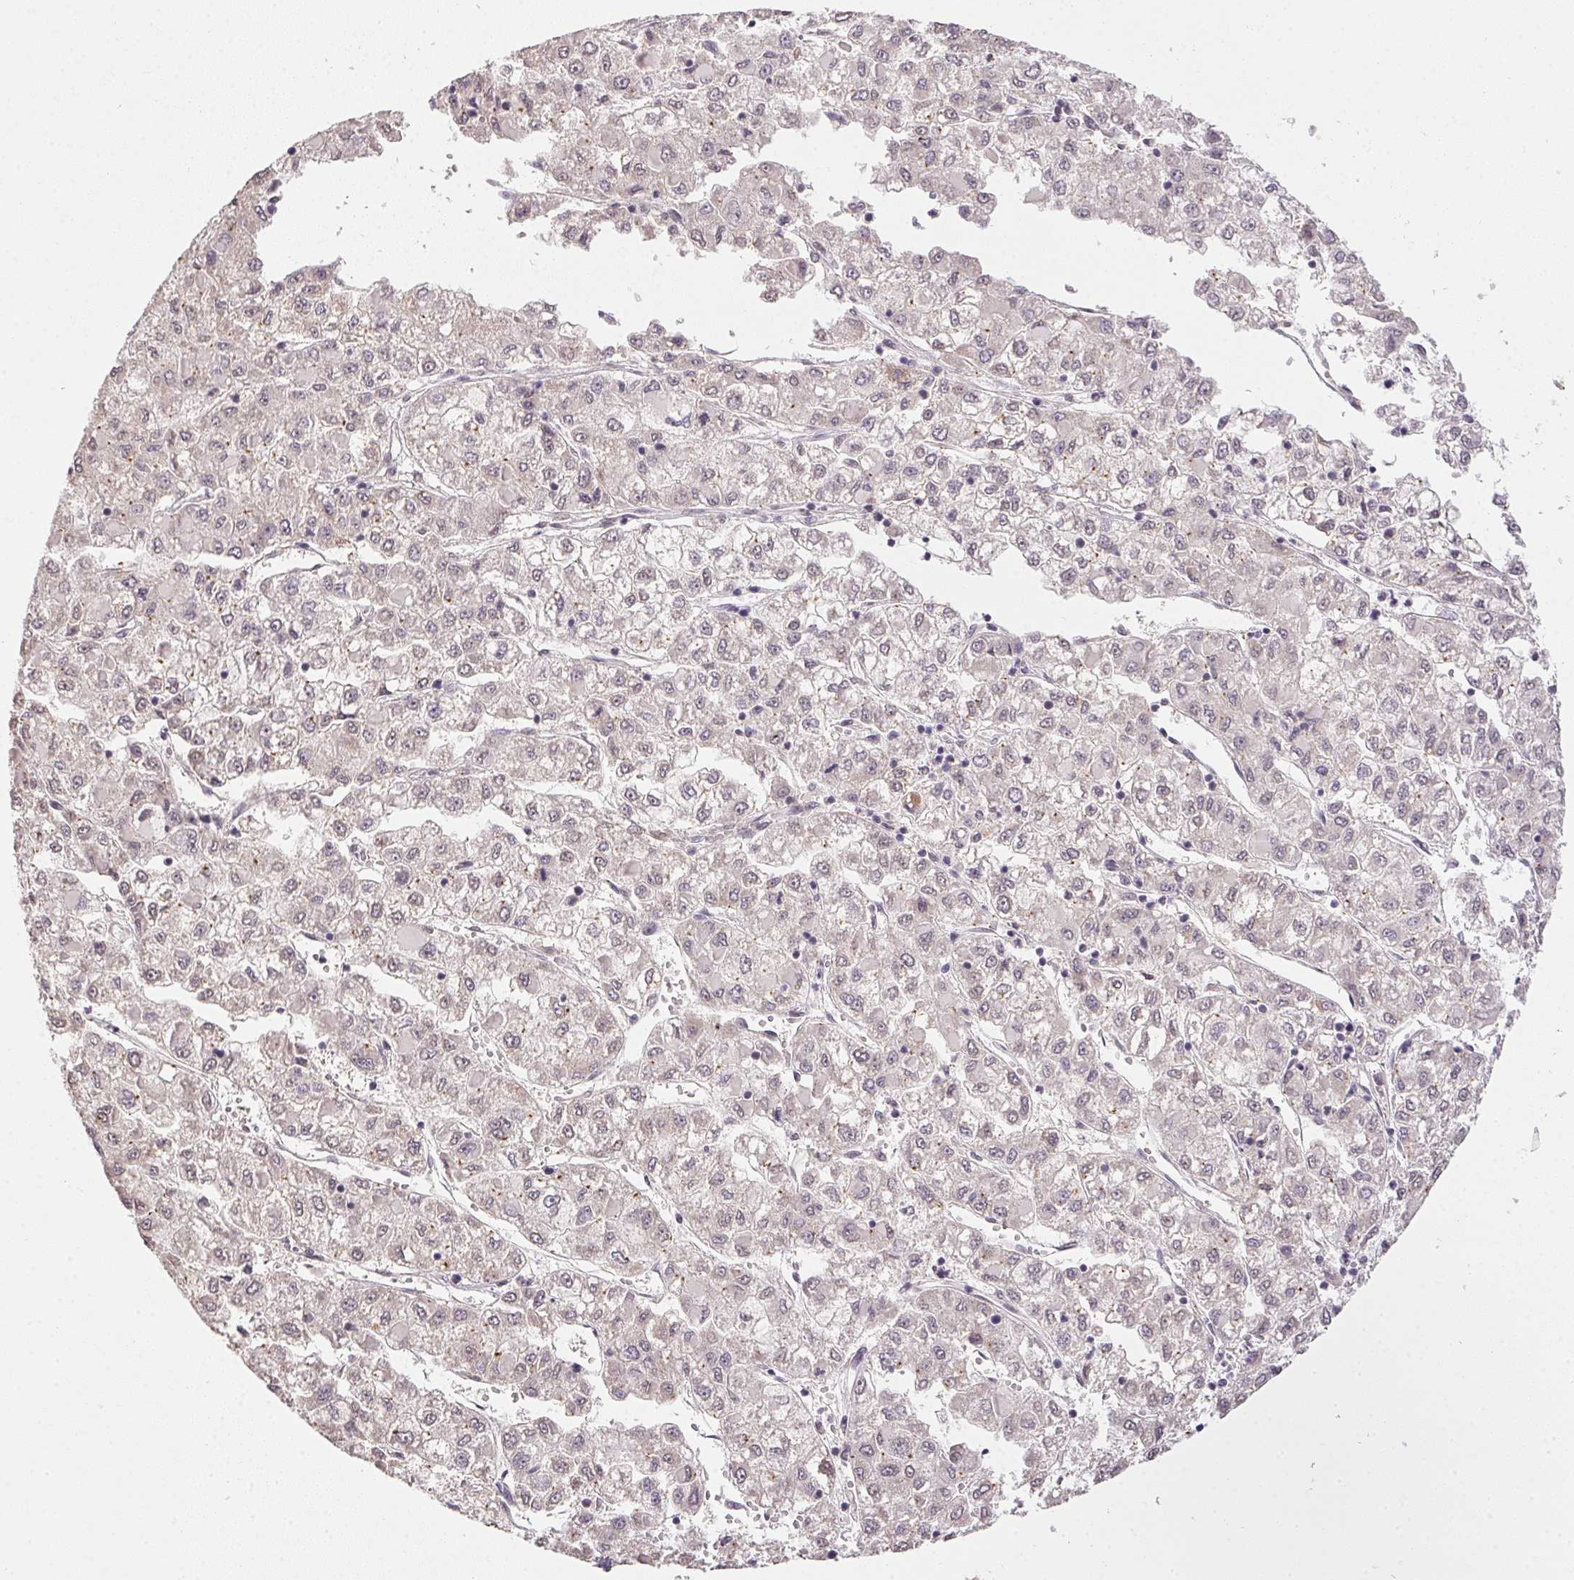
{"staining": {"intensity": "negative", "quantity": "none", "location": "none"}, "tissue": "liver cancer", "cell_type": "Tumor cells", "image_type": "cancer", "snomed": [{"axis": "morphology", "description": "Carcinoma, Hepatocellular, NOS"}, {"axis": "topography", "description": "Liver"}], "caption": "Immunohistochemistry histopathology image of neoplastic tissue: human liver cancer (hepatocellular carcinoma) stained with DAB reveals no significant protein expression in tumor cells.", "gene": "PPP4R4", "patient": {"sex": "male", "age": 40}}